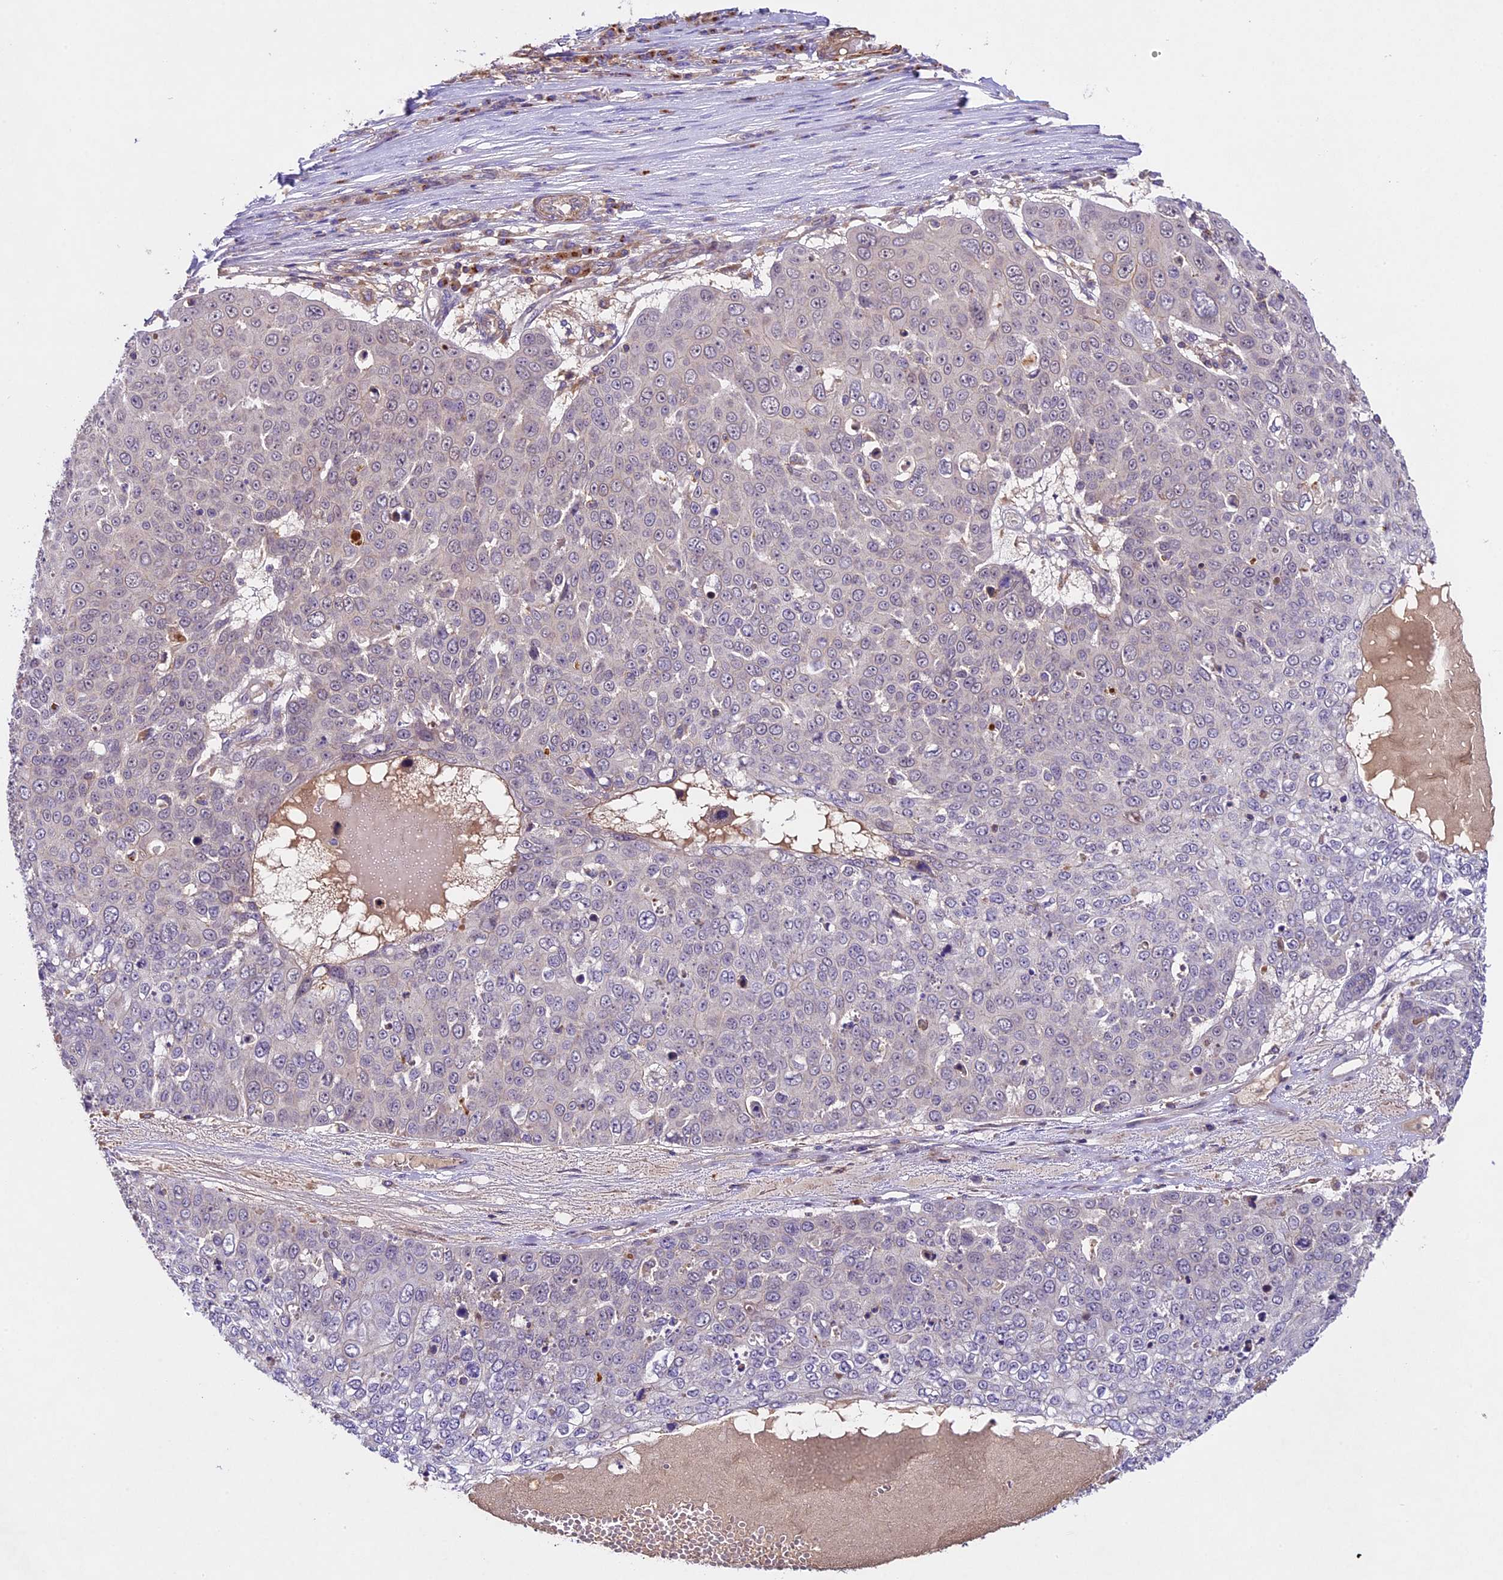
{"staining": {"intensity": "negative", "quantity": "none", "location": "none"}, "tissue": "skin cancer", "cell_type": "Tumor cells", "image_type": "cancer", "snomed": [{"axis": "morphology", "description": "Squamous cell carcinoma, NOS"}, {"axis": "topography", "description": "Skin"}], "caption": "The photomicrograph exhibits no staining of tumor cells in squamous cell carcinoma (skin).", "gene": "TBC1D1", "patient": {"sex": "male", "age": 71}}